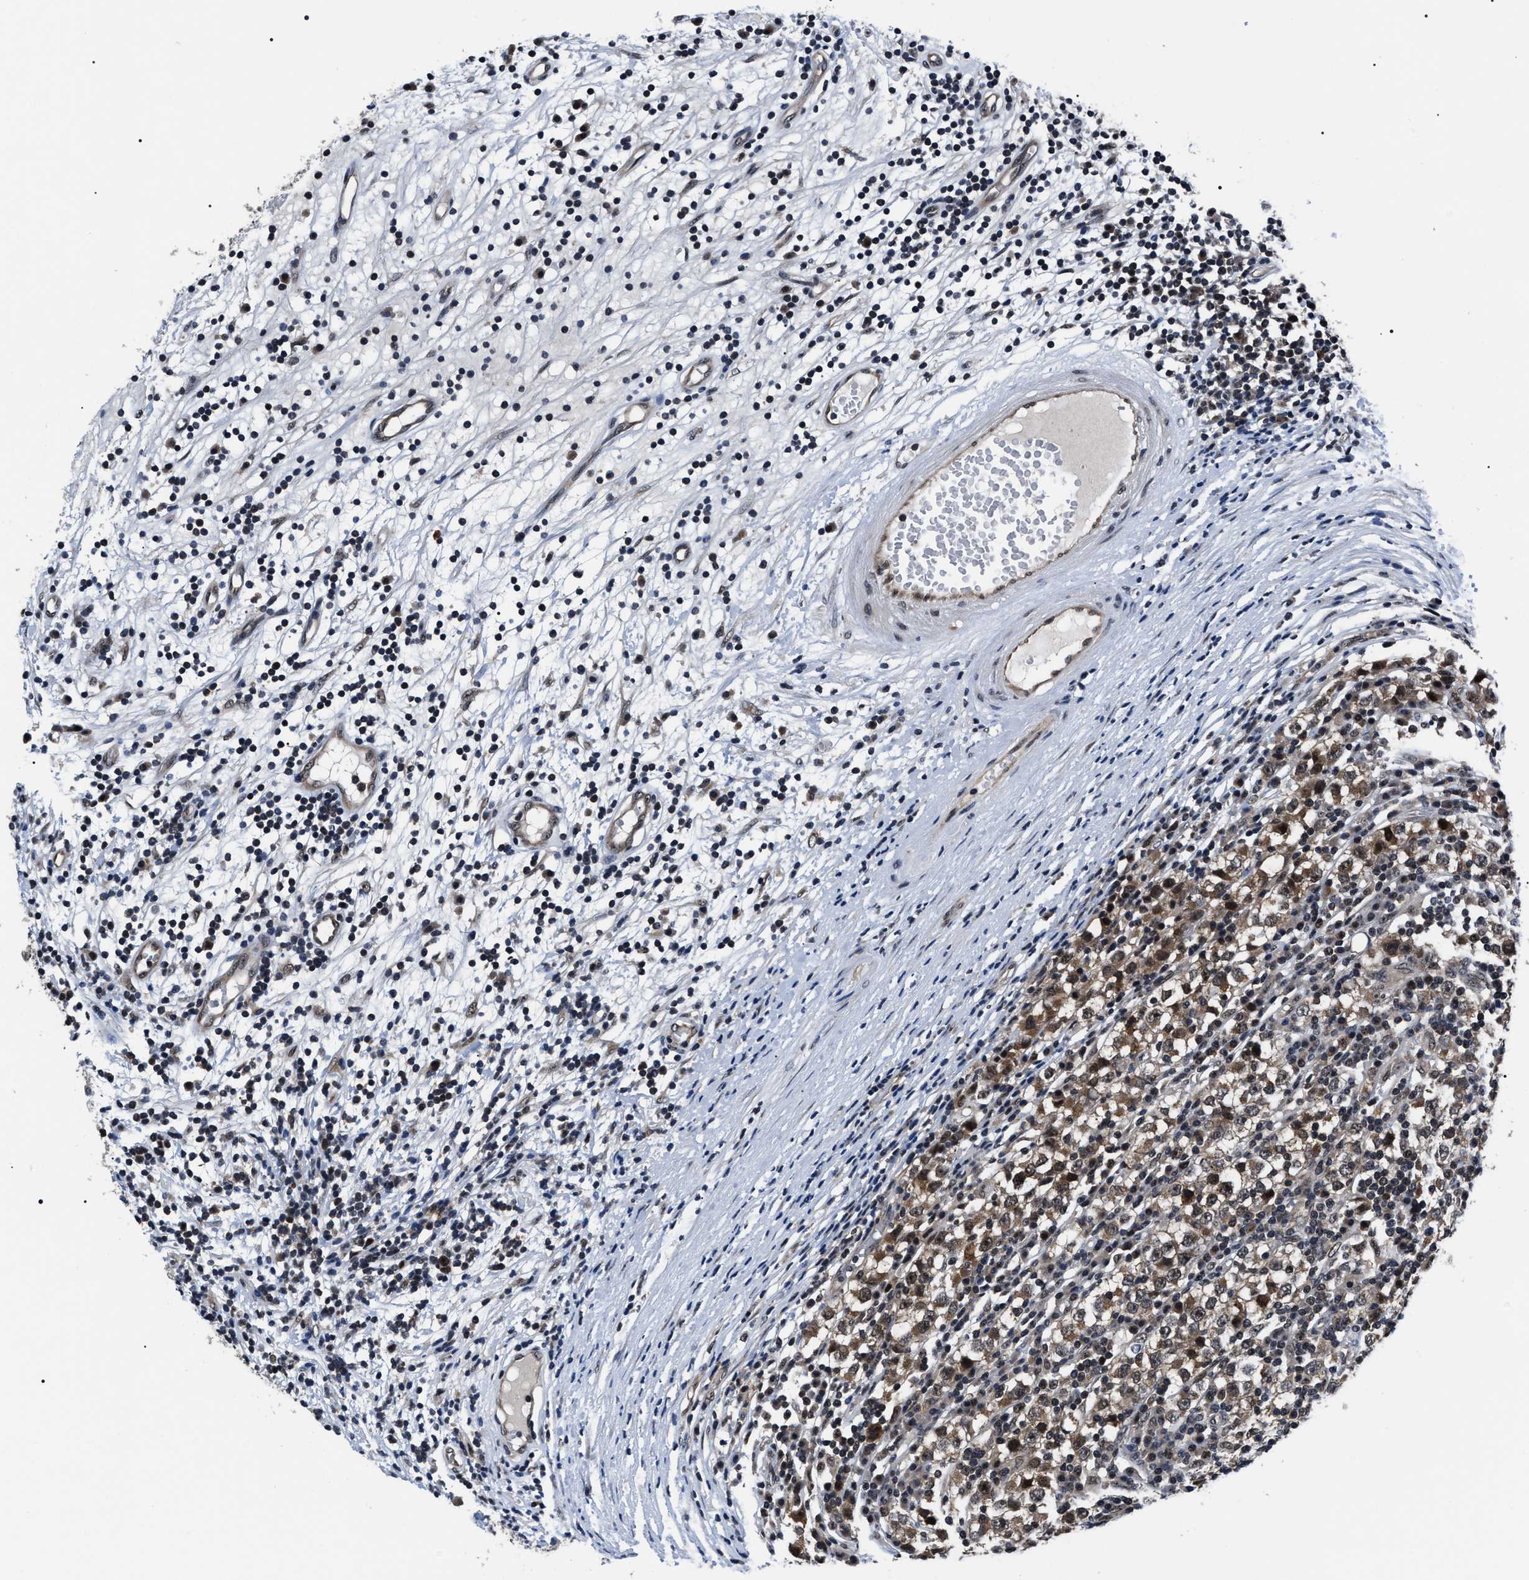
{"staining": {"intensity": "moderate", "quantity": "25%-75%", "location": "cytoplasmic/membranous,nuclear"}, "tissue": "testis cancer", "cell_type": "Tumor cells", "image_type": "cancer", "snomed": [{"axis": "morphology", "description": "Seminoma, NOS"}, {"axis": "topography", "description": "Testis"}], "caption": "Protein positivity by immunohistochemistry (IHC) demonstrates moderate cytoplasmic/membranous and nuclear staining in about 25%-75% of tumor cells in testis cancer (seminoma).", "gene": "CSNK2A1", "patient": {"sex": "male", "age": 65}}